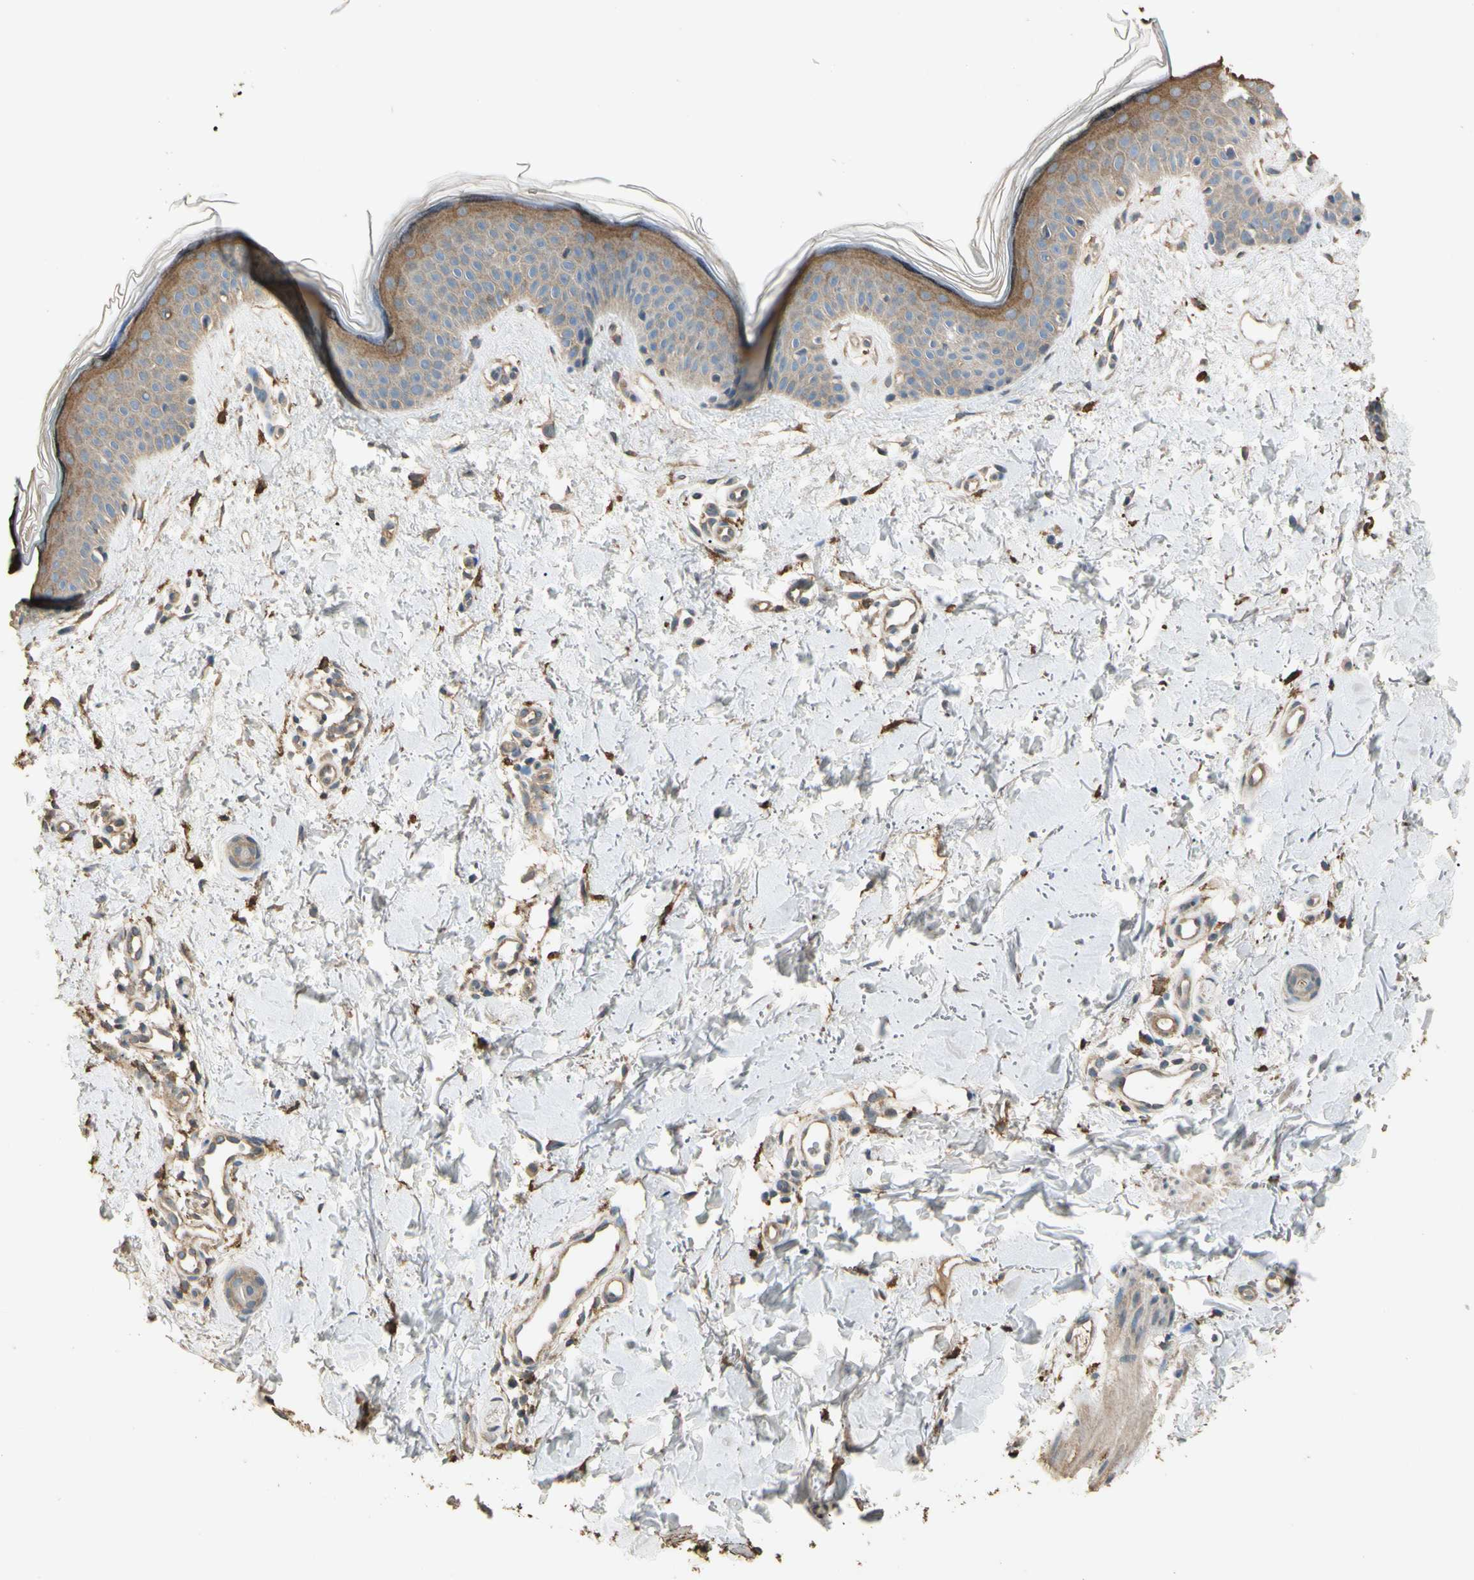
{"staining": {"intensity": "moderate", "quantity": ">75%", "location": "cytoplasmic/membranous"}, "tissue": "skin", "cell_type": "Fibroblasts", "image_type": "normal", "snomed": [{"axis": "morphology", "description": "Normal tissue, NOS"}, {"axis": "topography", "description": "Skin"}], "caption": "A medium amount of moderate cytoplasmic/membranous positivity is appreciated in about >75% of fibroblasts in unremarkable skin.", "gene": "CDH6", "patient": {"sex": "female", "age": 56}}